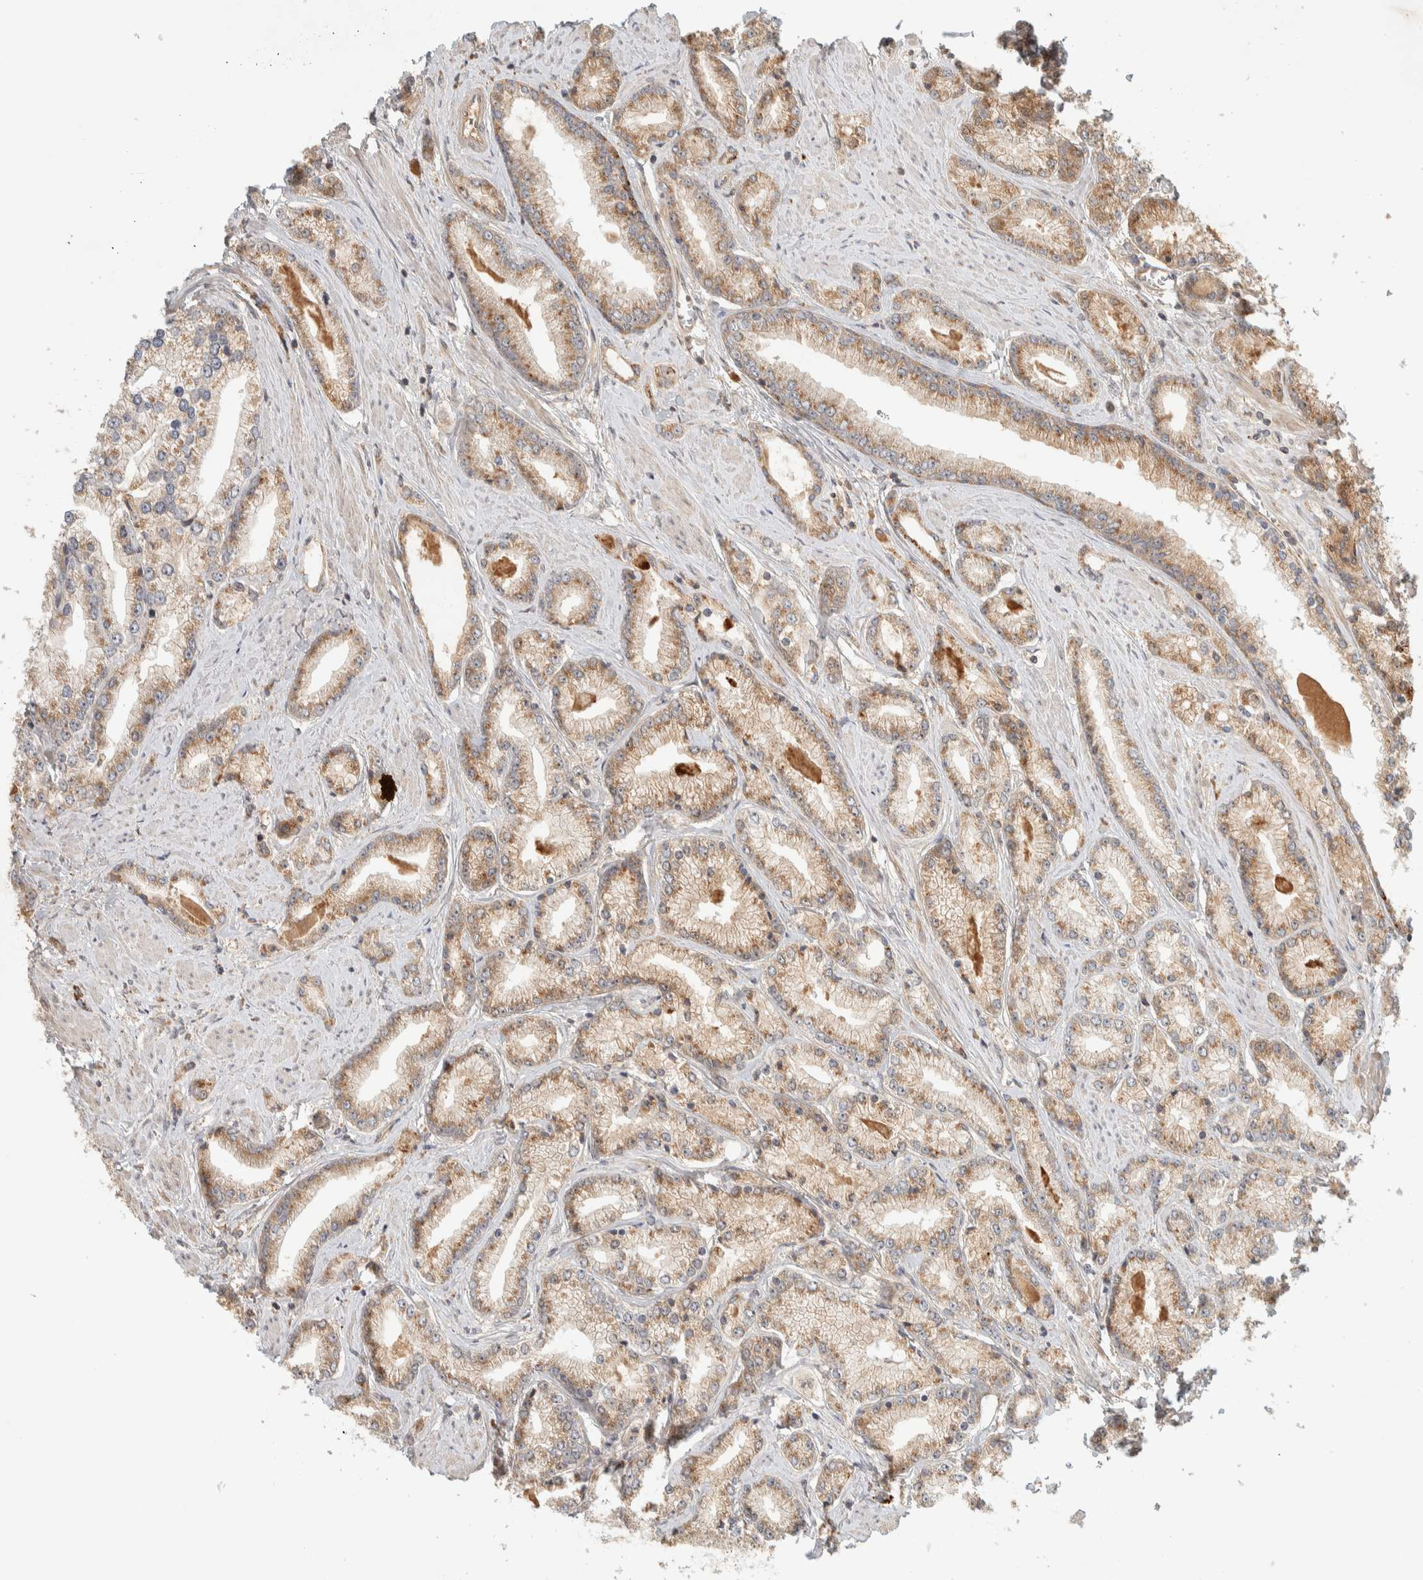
{"staining": {"intensity": "moderate", "quantity": ">75%", "location": "cytoplasmic/membranous"}, "tissue": "prostate cancer", "cell_type": "Tumor cells", "image_type": "cancer", "snomed": [{"axis": "morphology", "description": "Adenocarcinoma, Low grade"}, {"axis": "topography", "description": "Prostate"}], "caption": "Brown immunohistochemical staining in prostate low-grade adenocarcinoma demonstrates moderate cytoplasmic/membranous staining in about >75% of tumor cells.", "gene": "FAM167A", "patient": {"sex": "male", "age": 62}}